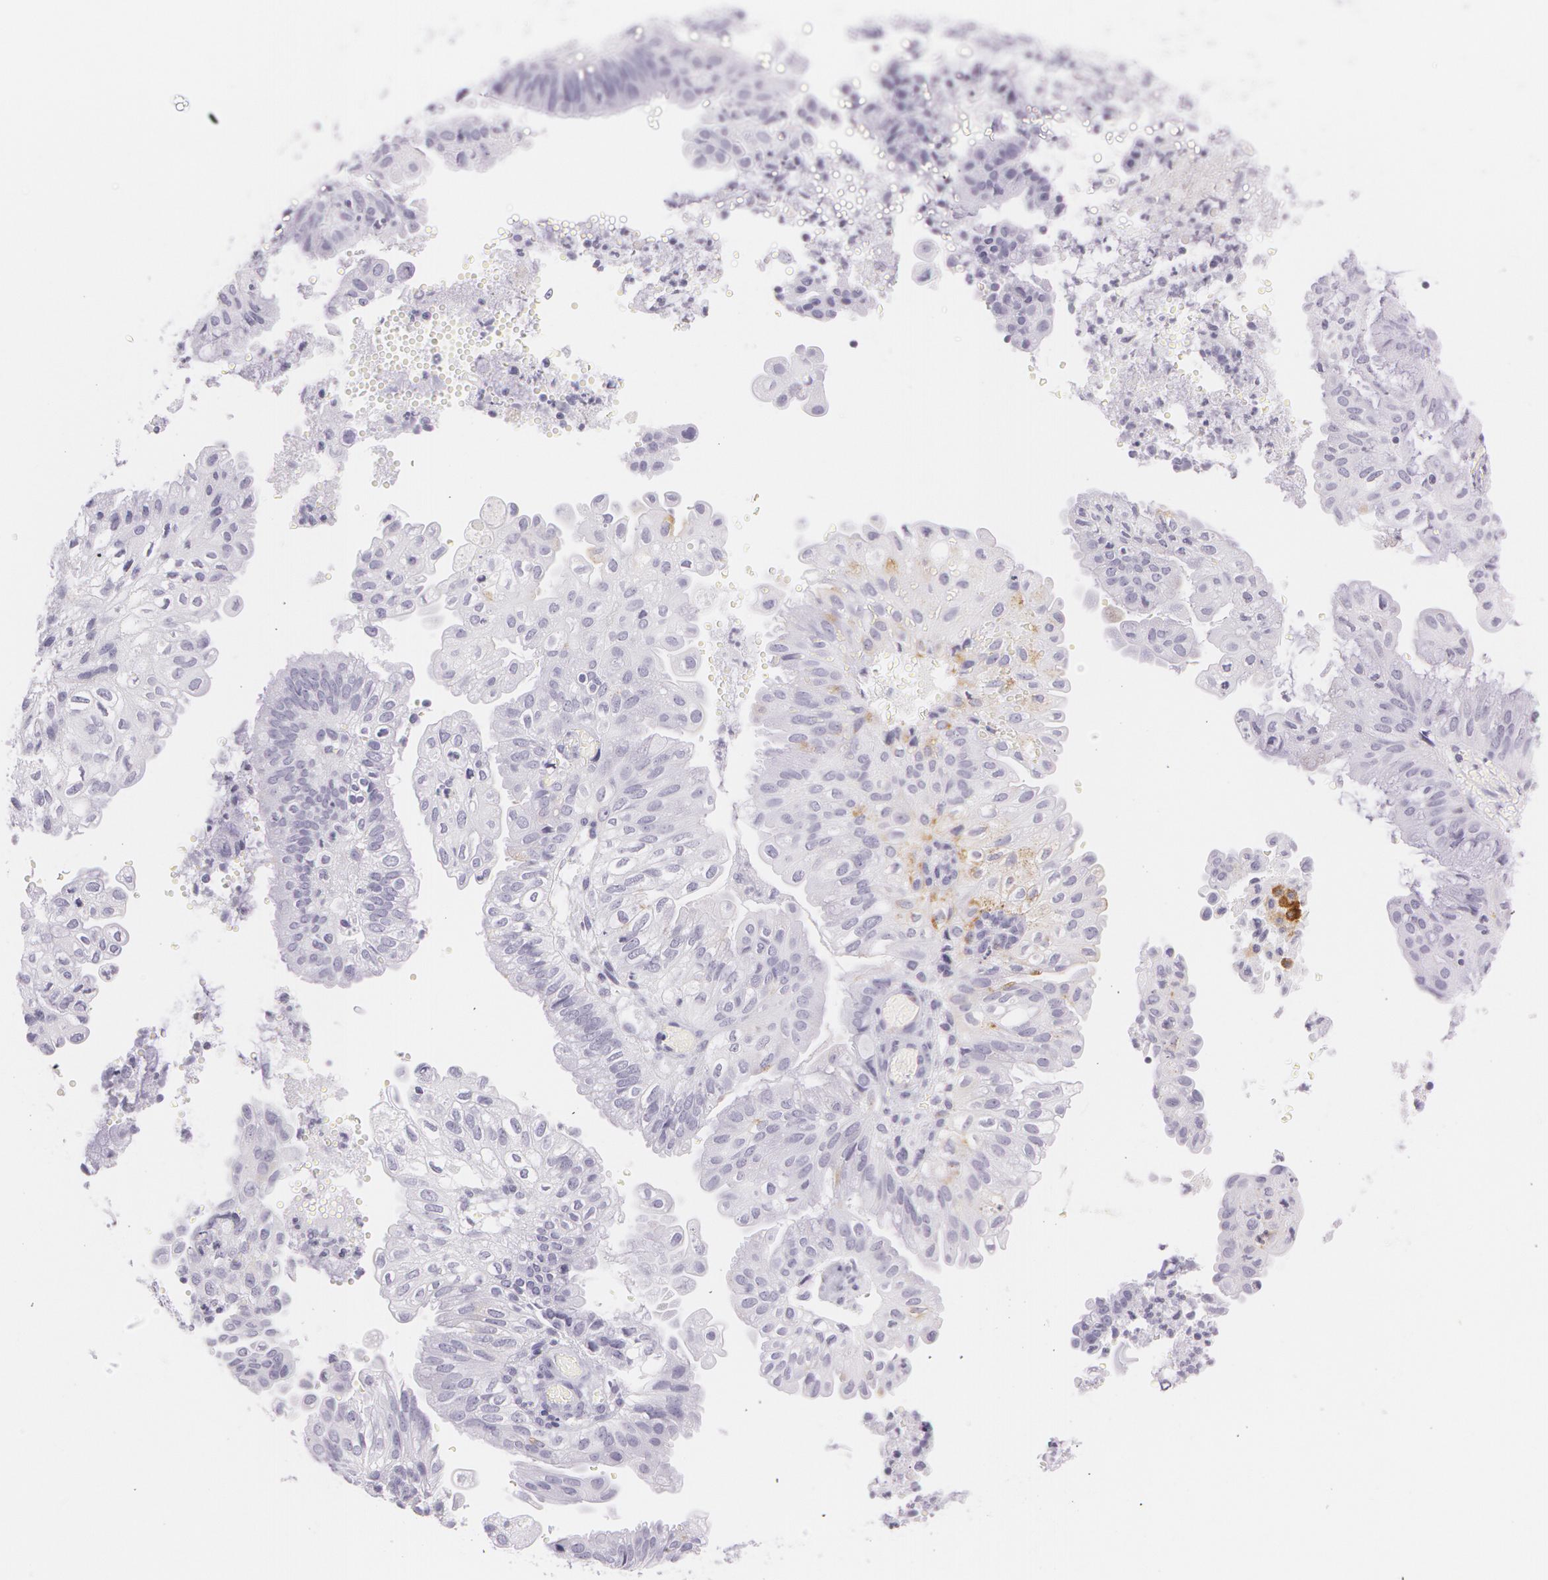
{"staining": {"intensity": "negative", "quantity": "none", "location": "none"}, "tissue": "endometrial cancer", "cell_type": "Tumor cells", "image_type": "cancer", "snomed": [{"axis": "morphology", "description": "Adenocarcinoma, NOS"}, {"axis": "topography", "description": "Endometrium"}], "caption": "Tumor cells show no significant protein expression in endometrial adenocarcinoma.", "gene": "SNCG", "patient": {"sex": "female", "age": 55}}